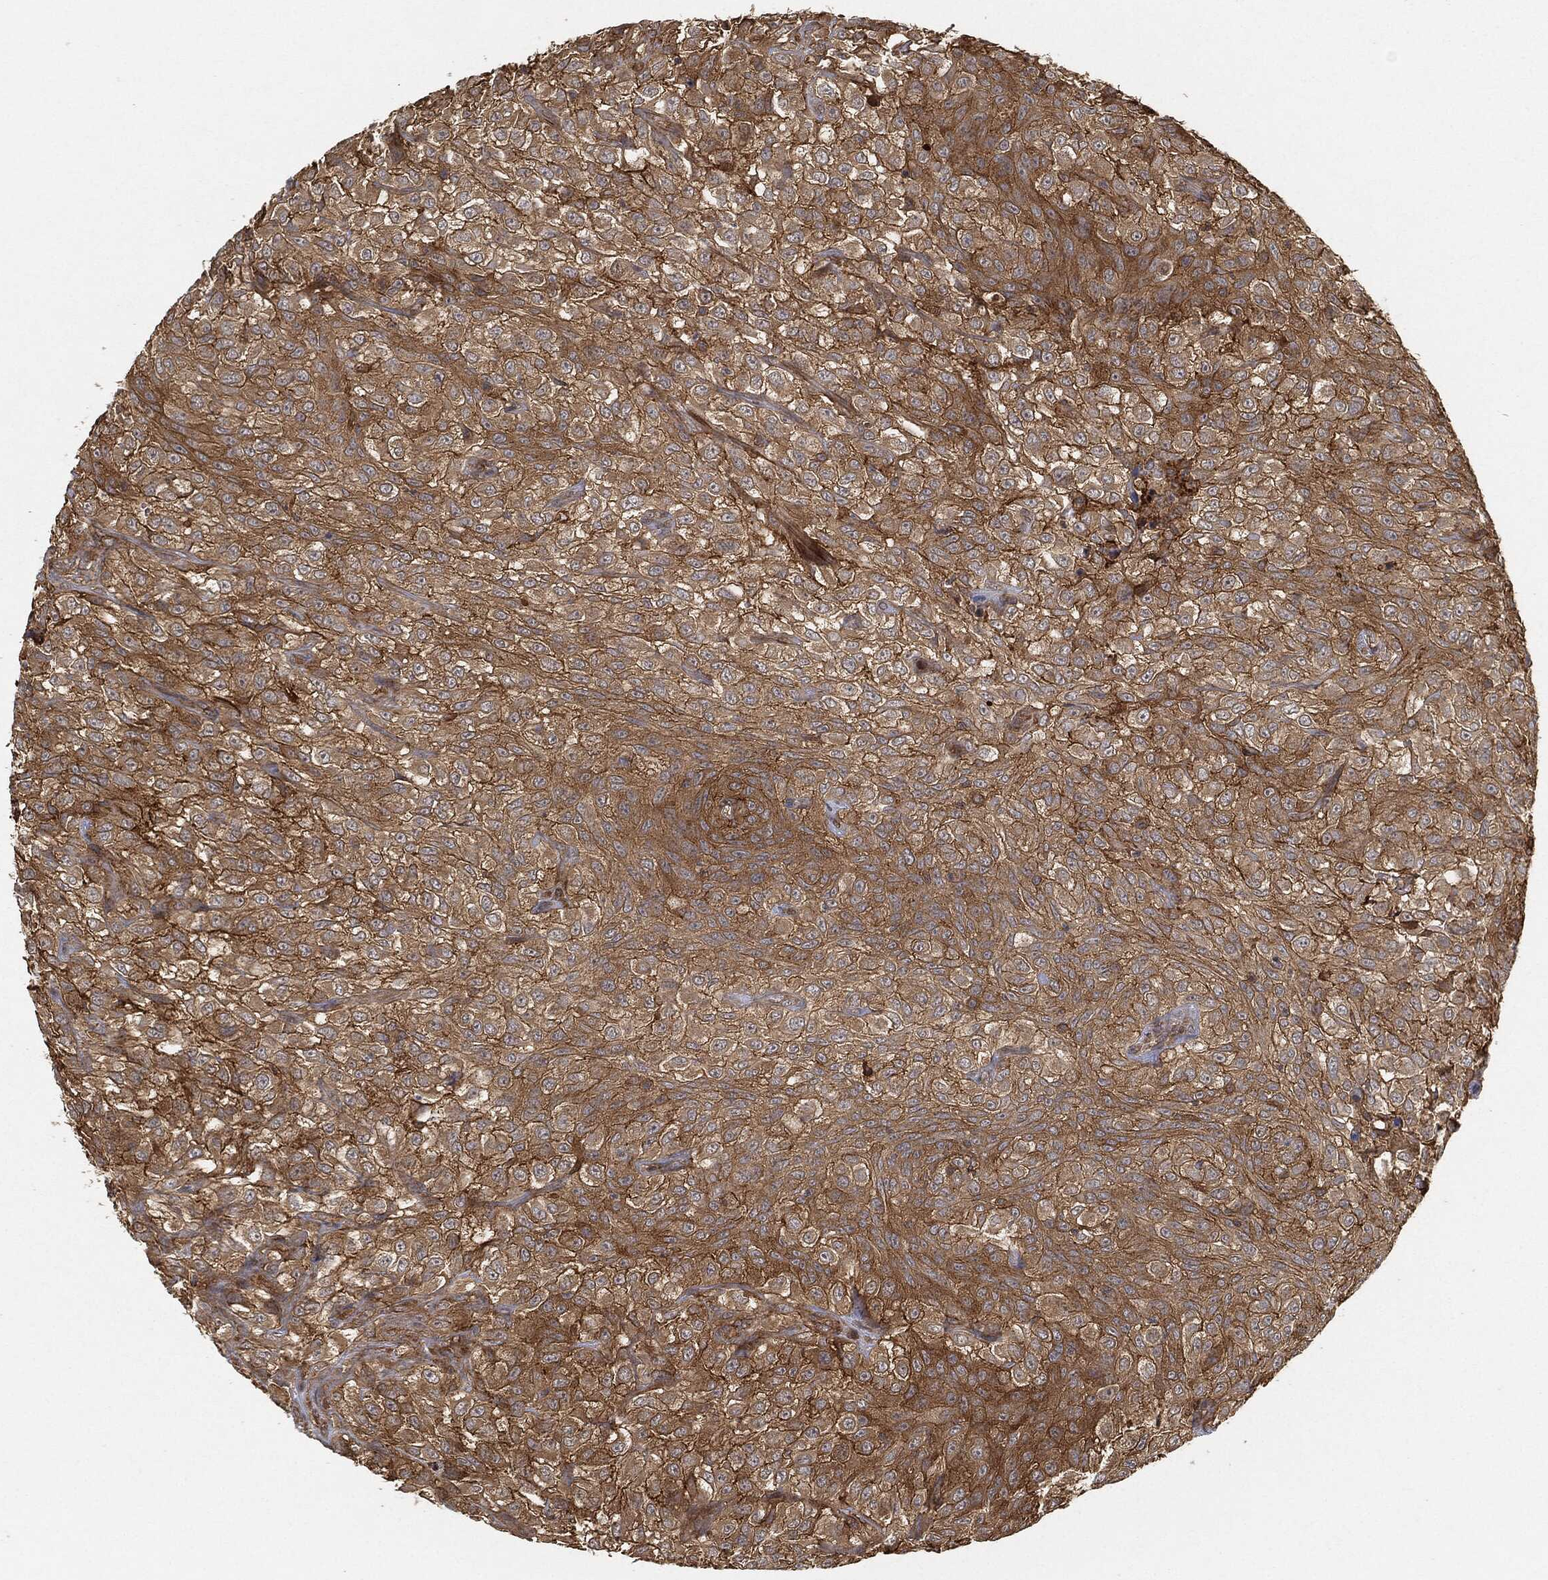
{"staining": {"intensity": "strong", "quantity": "25%-75%", "location": "cytoplasmic/membranous"}, "tissue": "urothelial cancer", "cell_type": "Tumor cells", "image_type": "cancer", "snomed": [{"axis": "morphology", "description": "Urothelial carcinoma, High grade"}, {"axis": "topography", "description": "Urinary bladder"}], "caption": "Urothelial cancer was stained to show a protein in brown. There is high levels of strong cytoplasmic/membranous expression in about 25%-75% of tumor cells. Immunohistochemistry stains the protein in brown and the nuclei are stained blue.", "gene": "TPT1", "patient": {"sex": "male", "age": 56}}